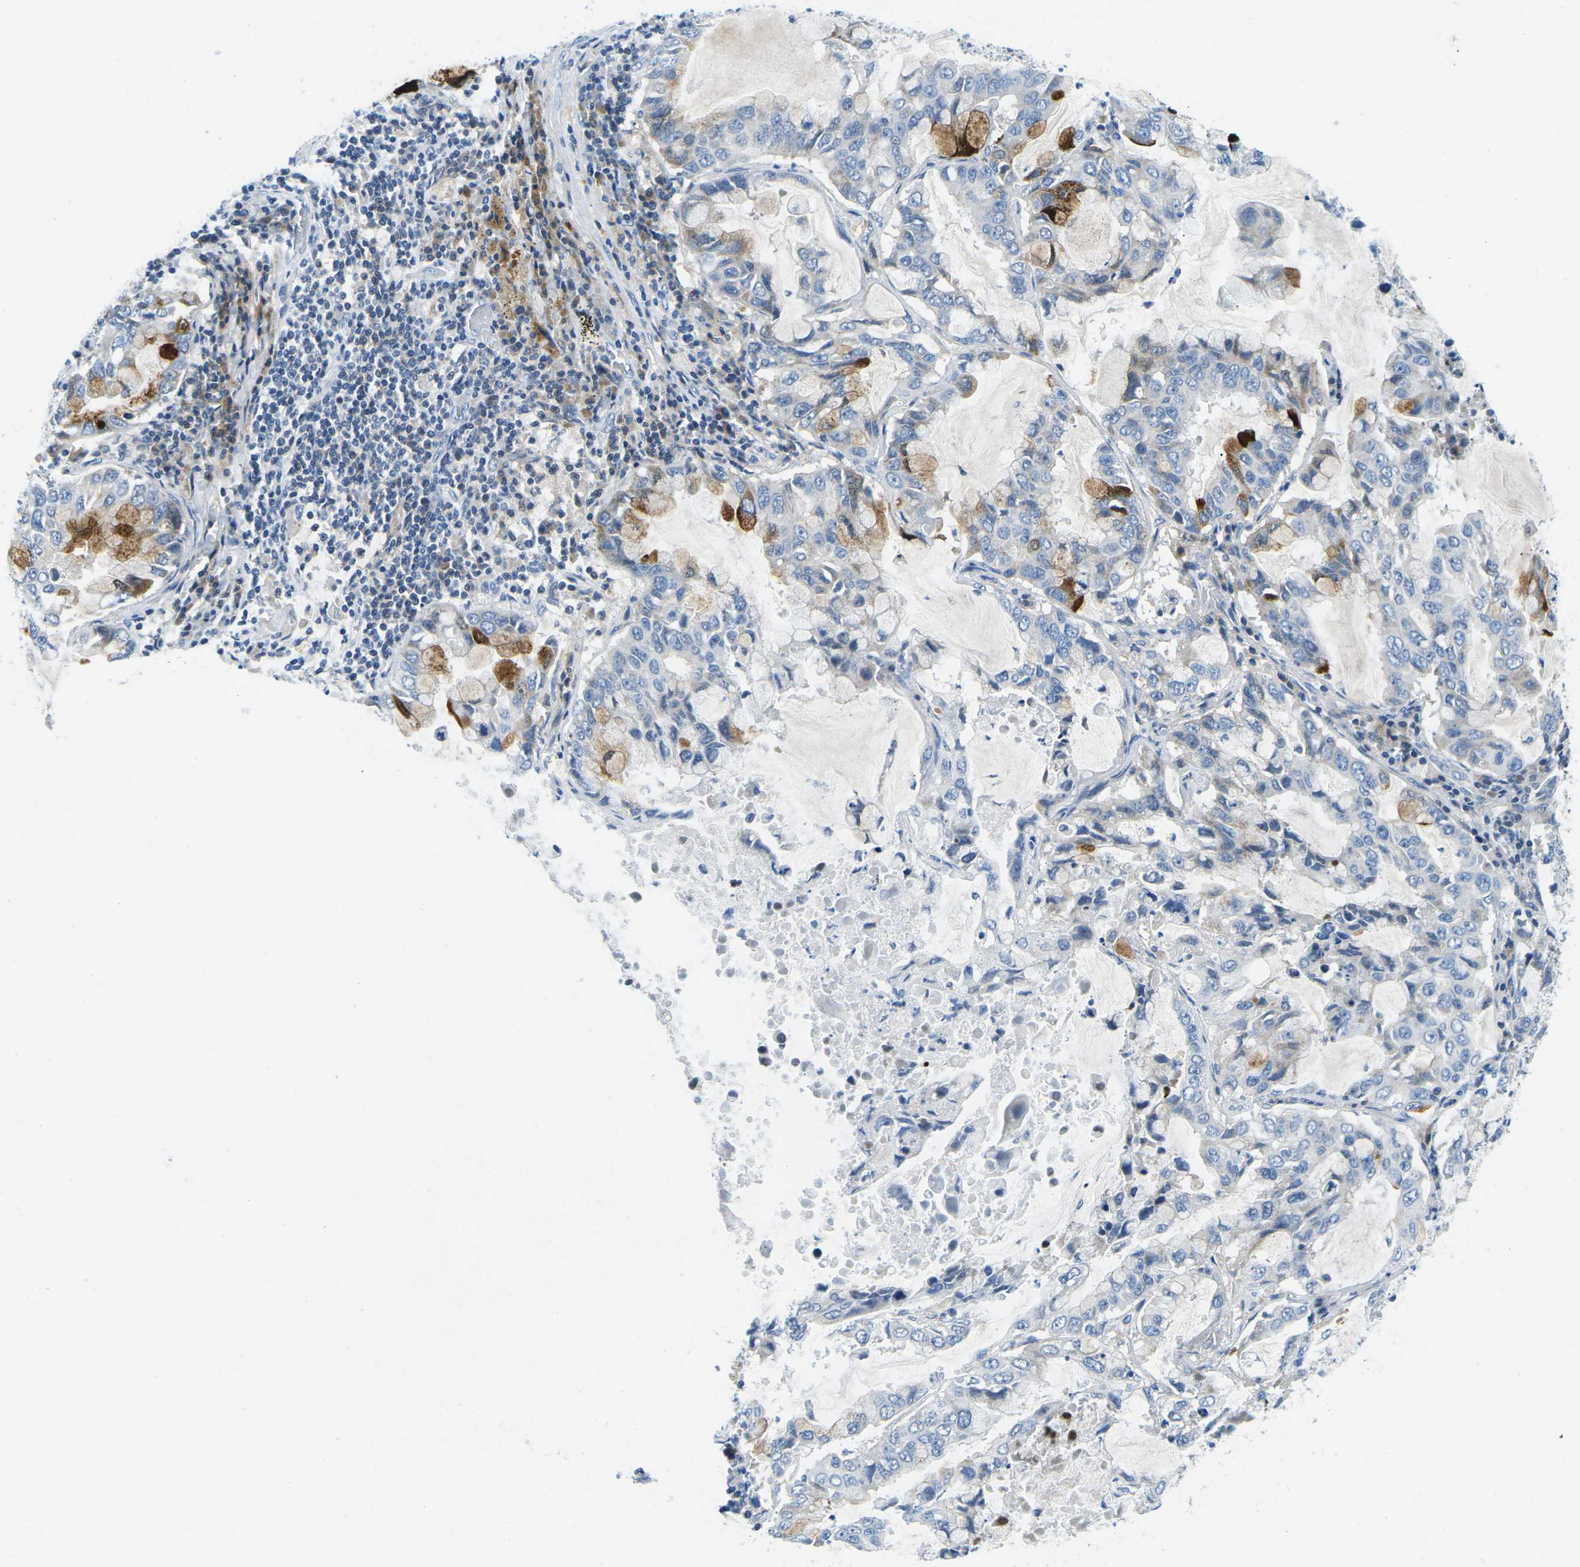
{"staining": {"intensity": "moderate", "quantity": "<25%", "location": "cytoplasmic/membranous"}, "tissue": "lung cancer", "cell_type": "Tumor cells", "image_type": "cancer", "snomed": [{"axis": "morphology", "description": "Adenocarcinoma, NOS"}, {"axis": "topography", "description": "Lung"}], "caption": "DAB (3,3'-diaminobenzidine) immunohistochemical staining of lung cancer exhibits moderate cytoplasmic/membranous protein positivity in approximately <25% of tumor cells.", "gene": "CFB", "patient": {"sex": "male", "age": 64}}